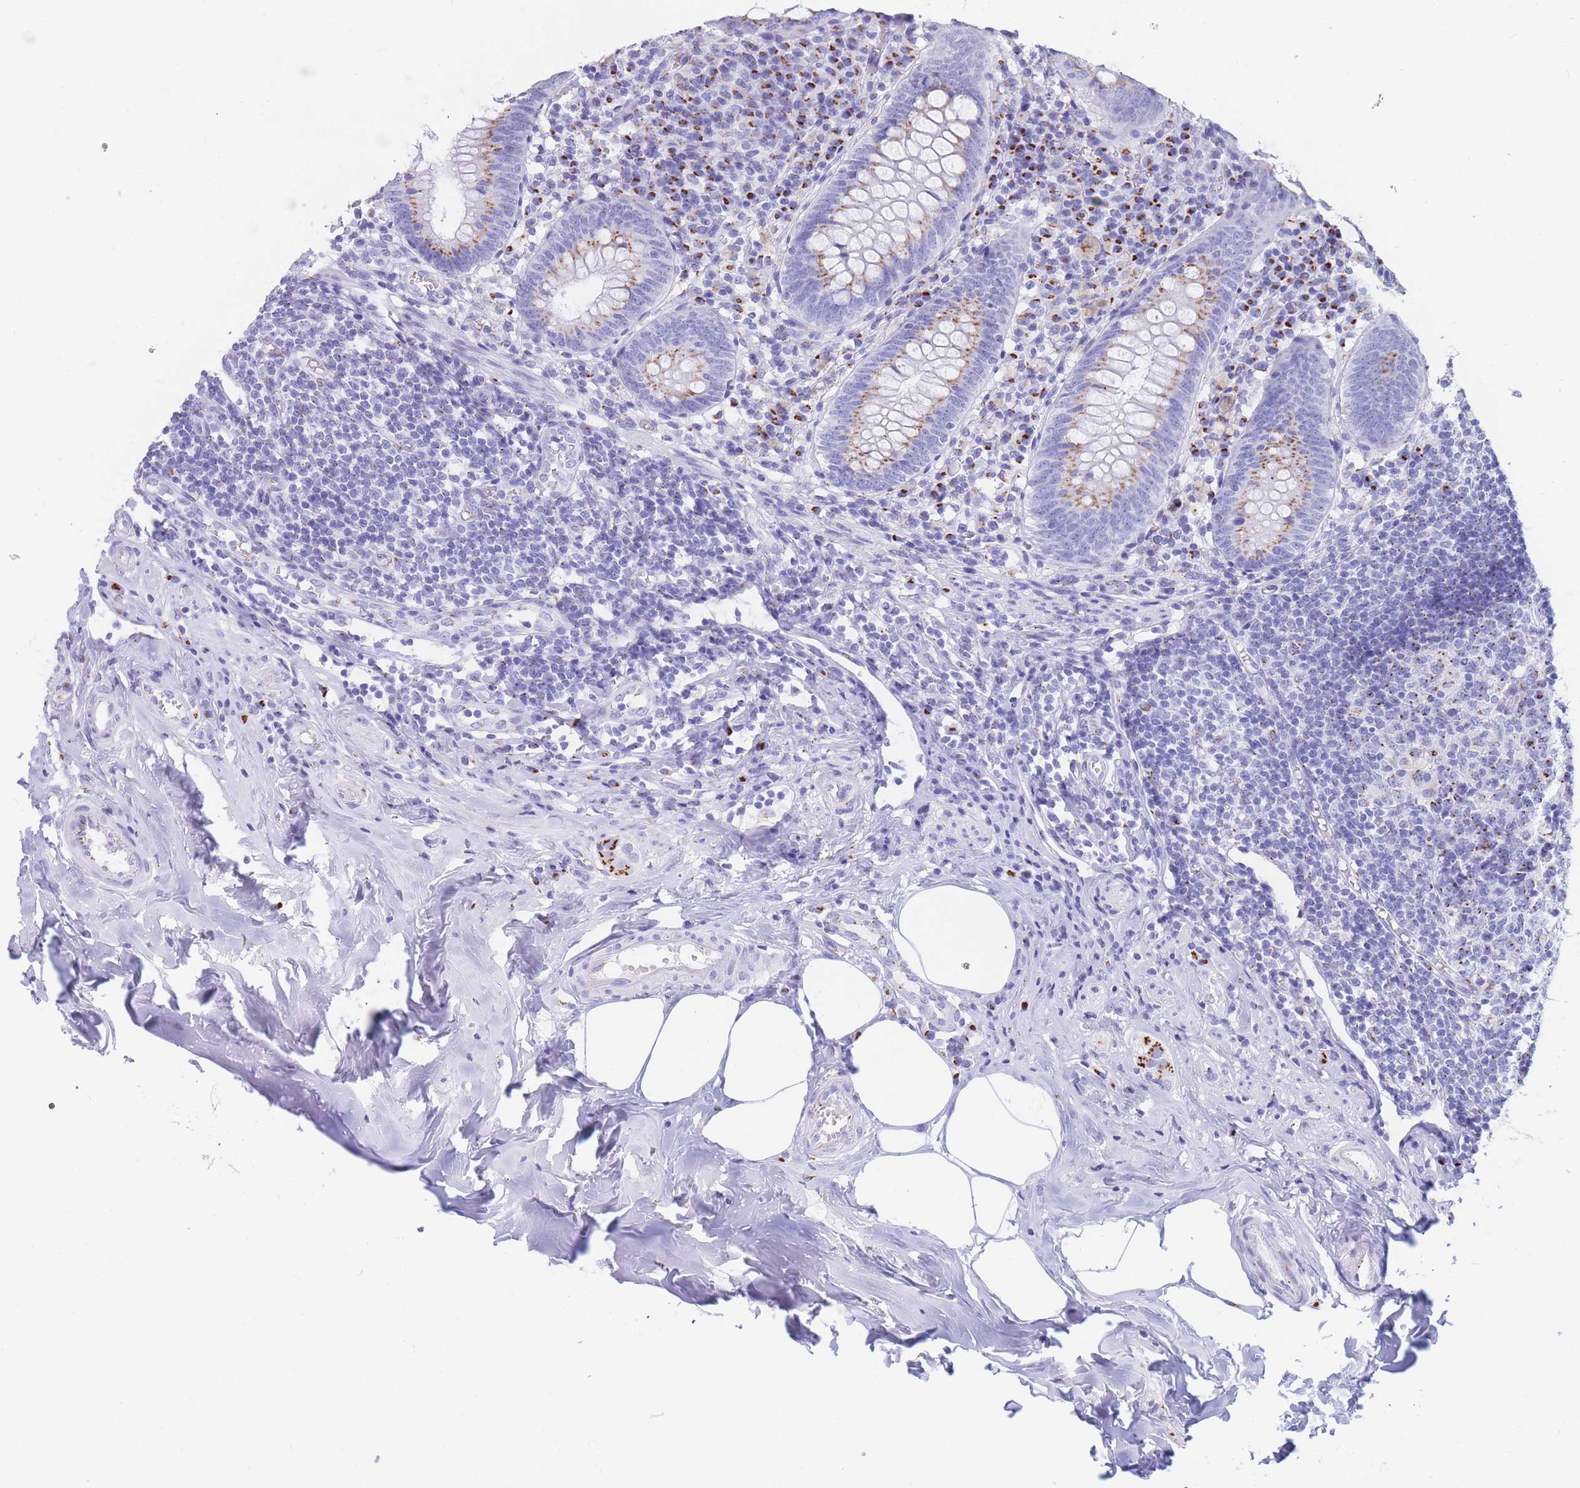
{"staining": {"intensity": "moderate", "quantity": "25%-75%", "location": "cytoplasmic/membranous"}, "tissue": "appendix", "cell_type": "Glandular cells", "image_type": "normal", "snomed": [{"axis": "morphology", "description": "Normal tissue, NOS"}, {"axis": "topography", "description": "Appendix"}], "caption": "Immunohistochemical staining of normal human appendix exhibits moderate cytoplasmic/membranous protein staining in approximately 25%-75% of glandular cells.", "gene": "FAM3C", "patient": {"sex": "female", "age": 54}}